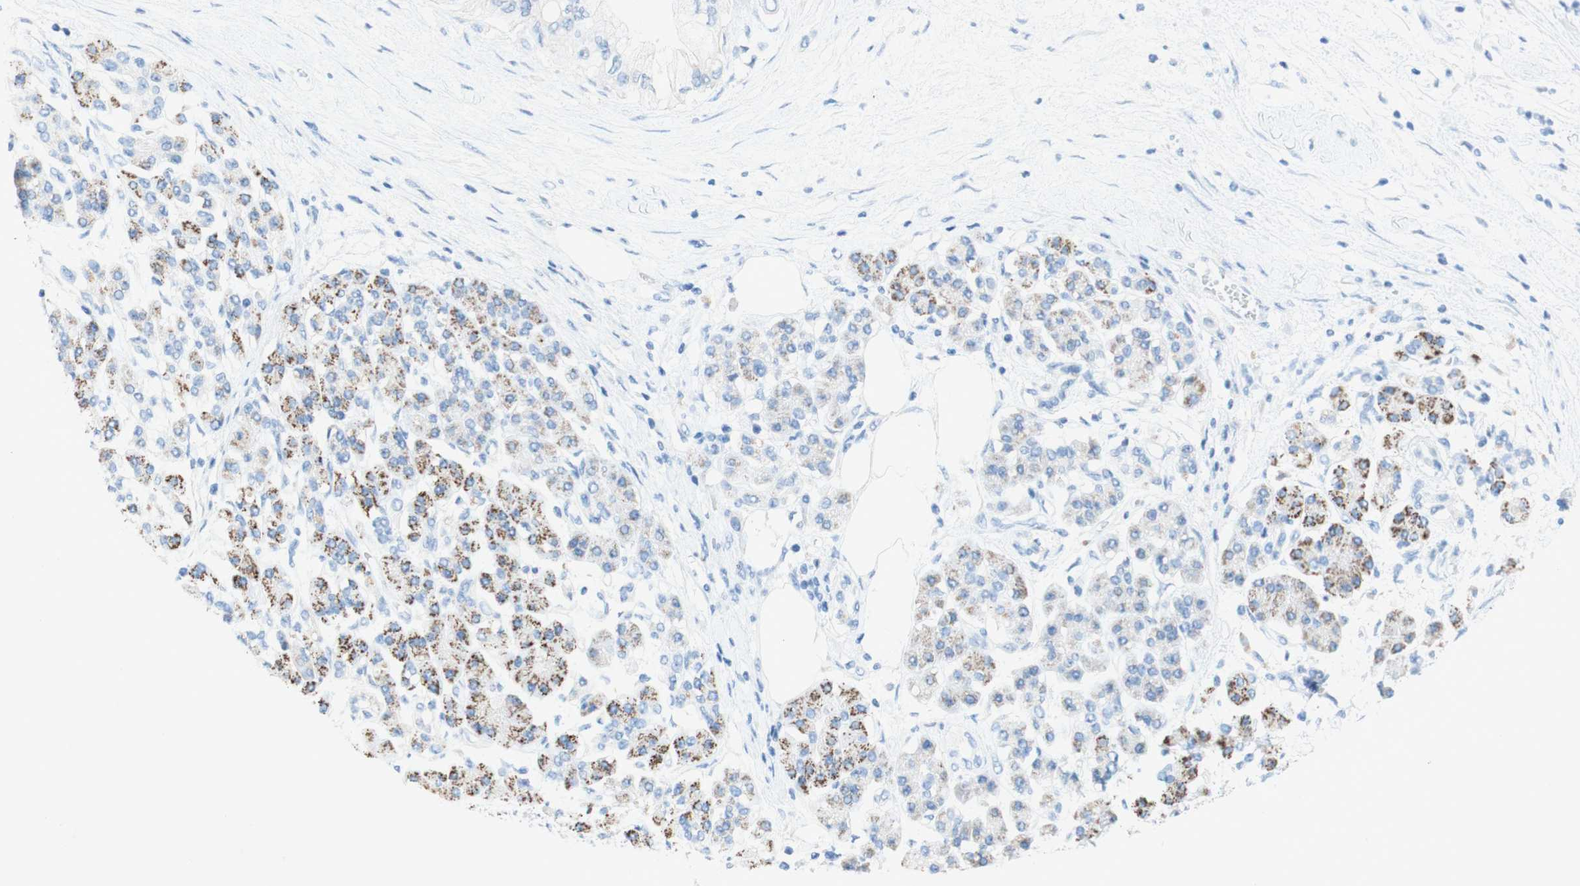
{"staining": {"intensity": "negative", "quantity": "none", "location": "none"}, "tissue": "pancreatic cancer", "cell_type": "Tumor cells", "image_type": "cancer", "snomed": [{"axis": "morphology", "description": "Adenocarcinoma, NOS"}, {"axis": "morphology", "description": "Adenocarcinoma, metastatic, NOS"}, {"axis": "topography", "description": "Lymph node"}, {"axis": "topography", "description": "Pancreas"}, {"axis": "topography", "description": "Duodenum"}], "caption": "This is a photomicrograph of immunohistochemistry staining of pancreatic cancer, which shows no expression in tumor cells.", "gene": "POLR2J3", "patient": {"sex": "female", "age": 64}}